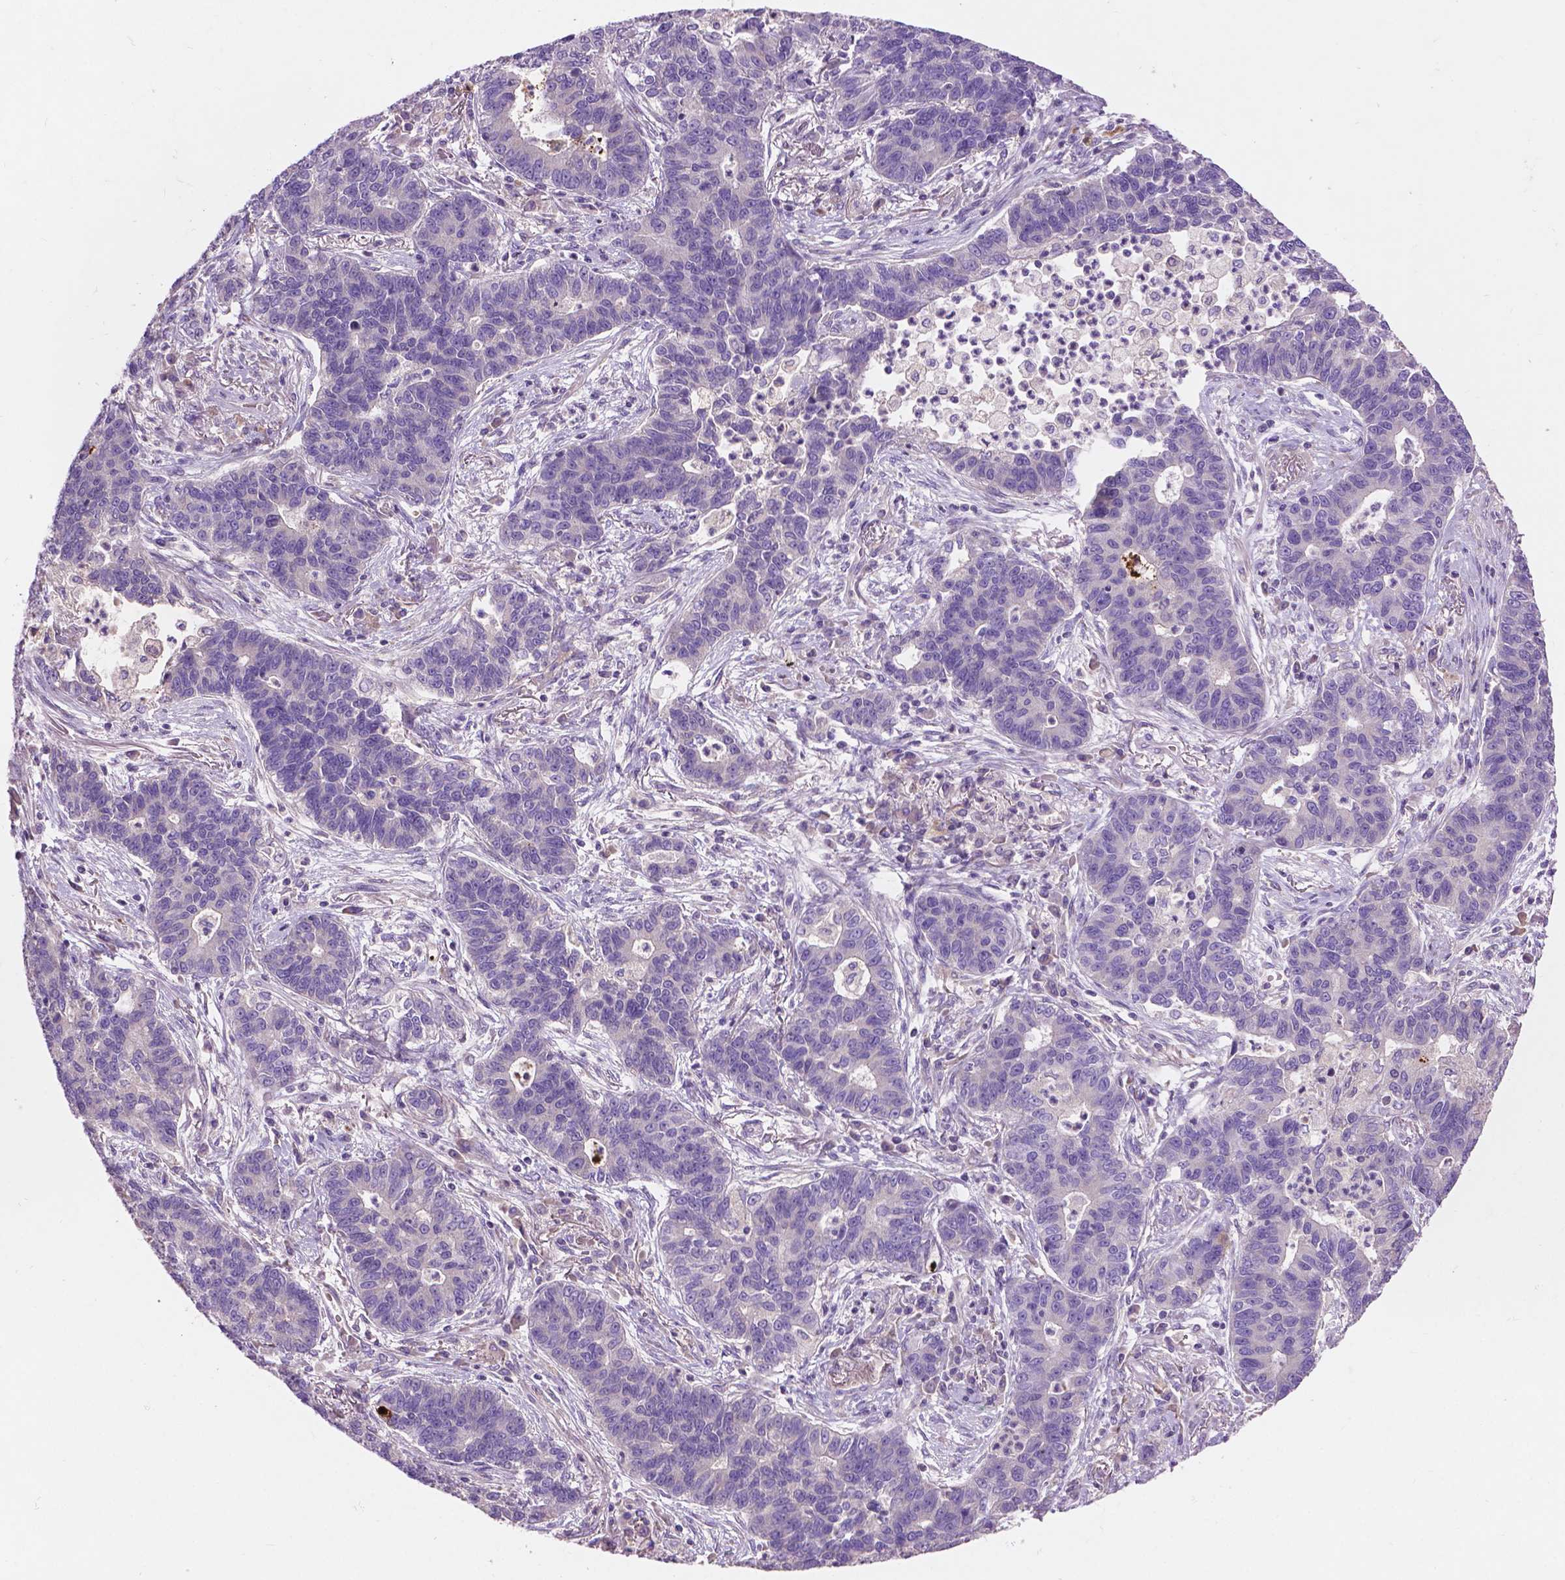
{"staining": {"intensity": "negative", "quantity": "none", "location": "none"}, "tissue": "lung cancer", "cell_type": "Tumor cells", "image_type": "cancer", "snomed": [{"axis": "morphology", "description": "Adenocarcinoma, NOS"}, {"axis": "topography", "description": "Lung"}], "caption": "DAB (3,3'-diaminobenzidine) immunohistochemical staining of lung adenocarcinoma shows no significant staining in tumor cells.", "gene": "NOXO1", "patient": {"sex": "female", "age": 57}}